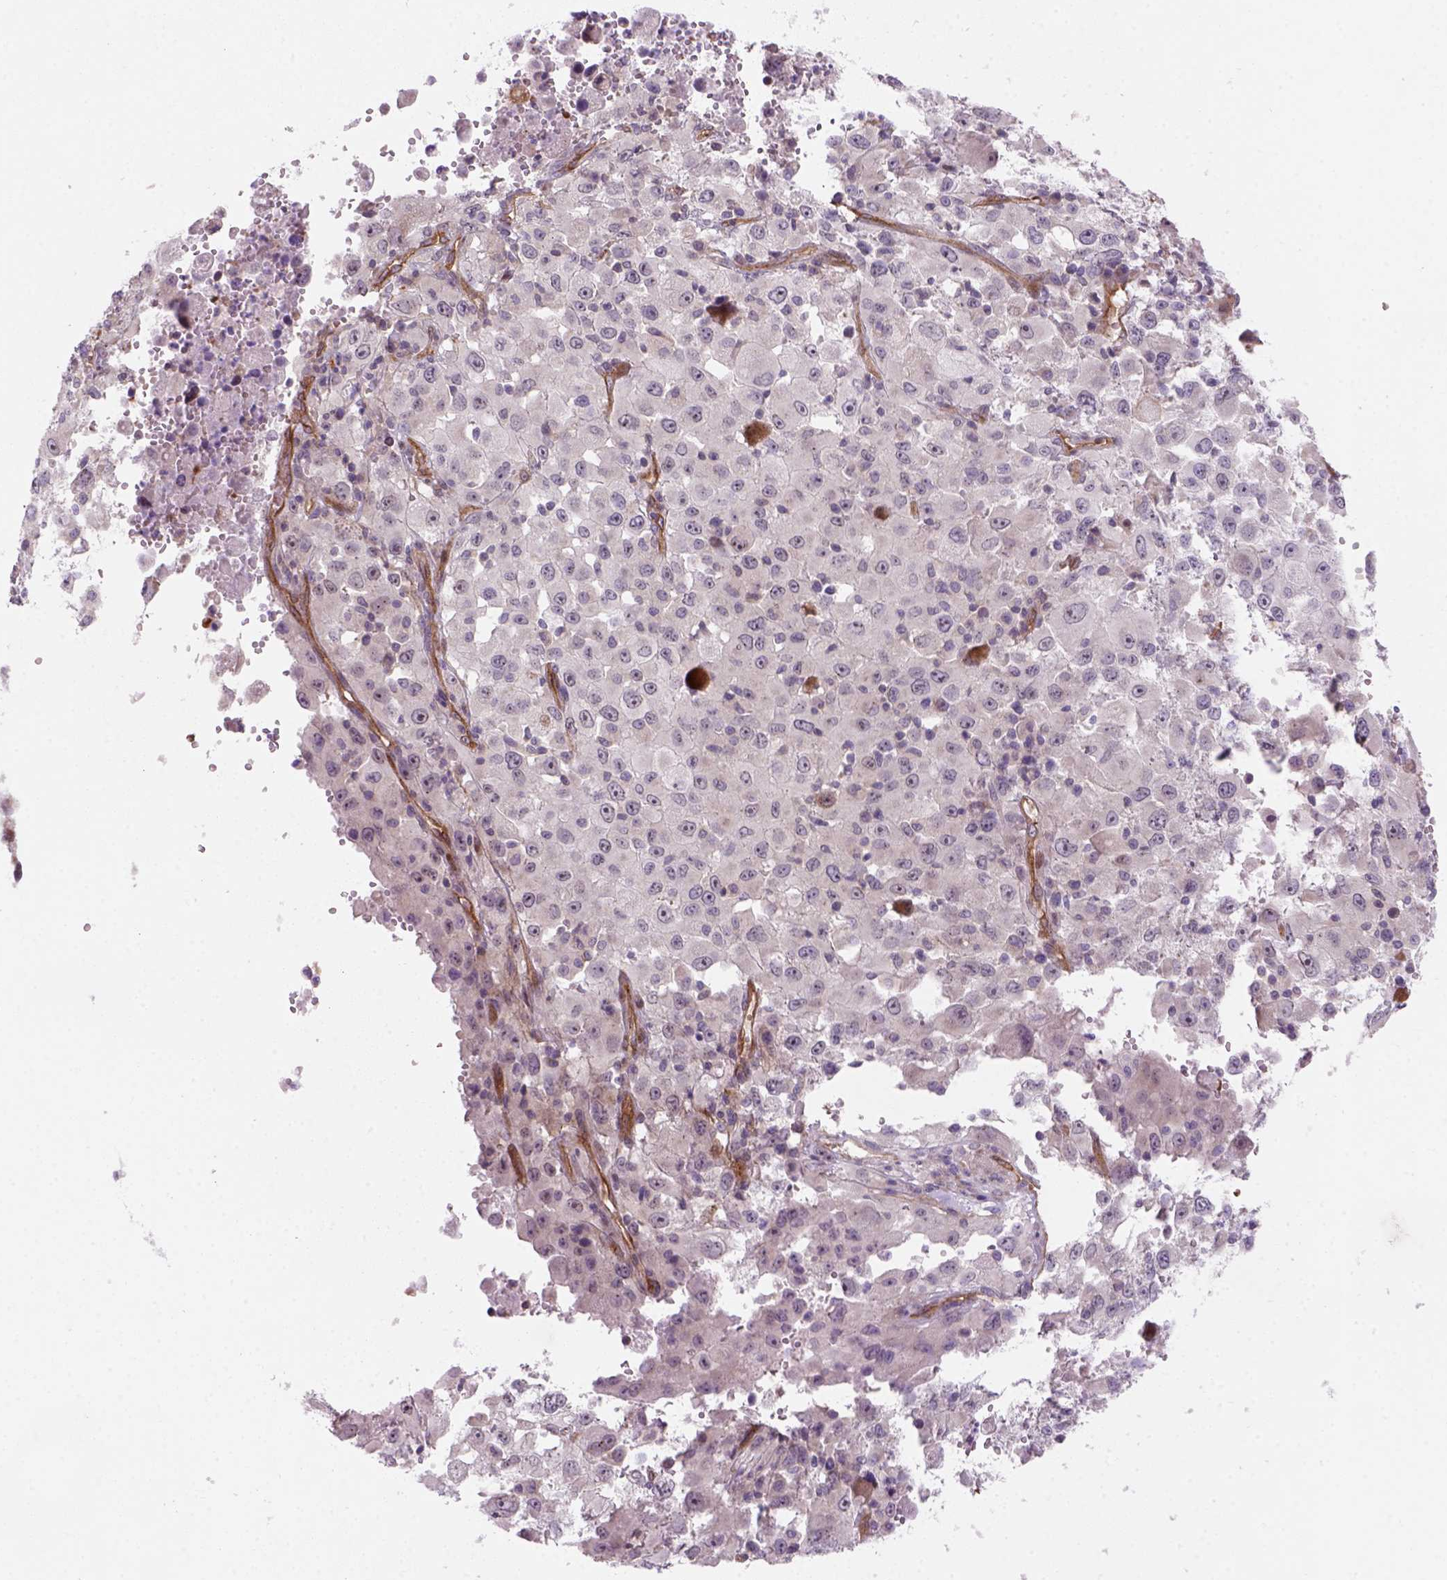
{"staining": {"intensity": "negative", "quantity": "none", "location": "none"}, "tissue": "melanoma", "cell_type": "Tumor cells", "image_type": "cancer", "snomed": [{"axis": "morphology", "description": "Malignant melanoma, Metastatic site"}, {"axis": "topography", "description": "Soft tissue"}], "caption": "IHC of human malignant melanoma (metastatic site) exhibits no expression in tumor cells. (Brightfield microscopy of DAB immunohistochemistry (IHC) at high magnification).", "gene": "VSTM5", "patient": {"sex": "male", "age": 50}}